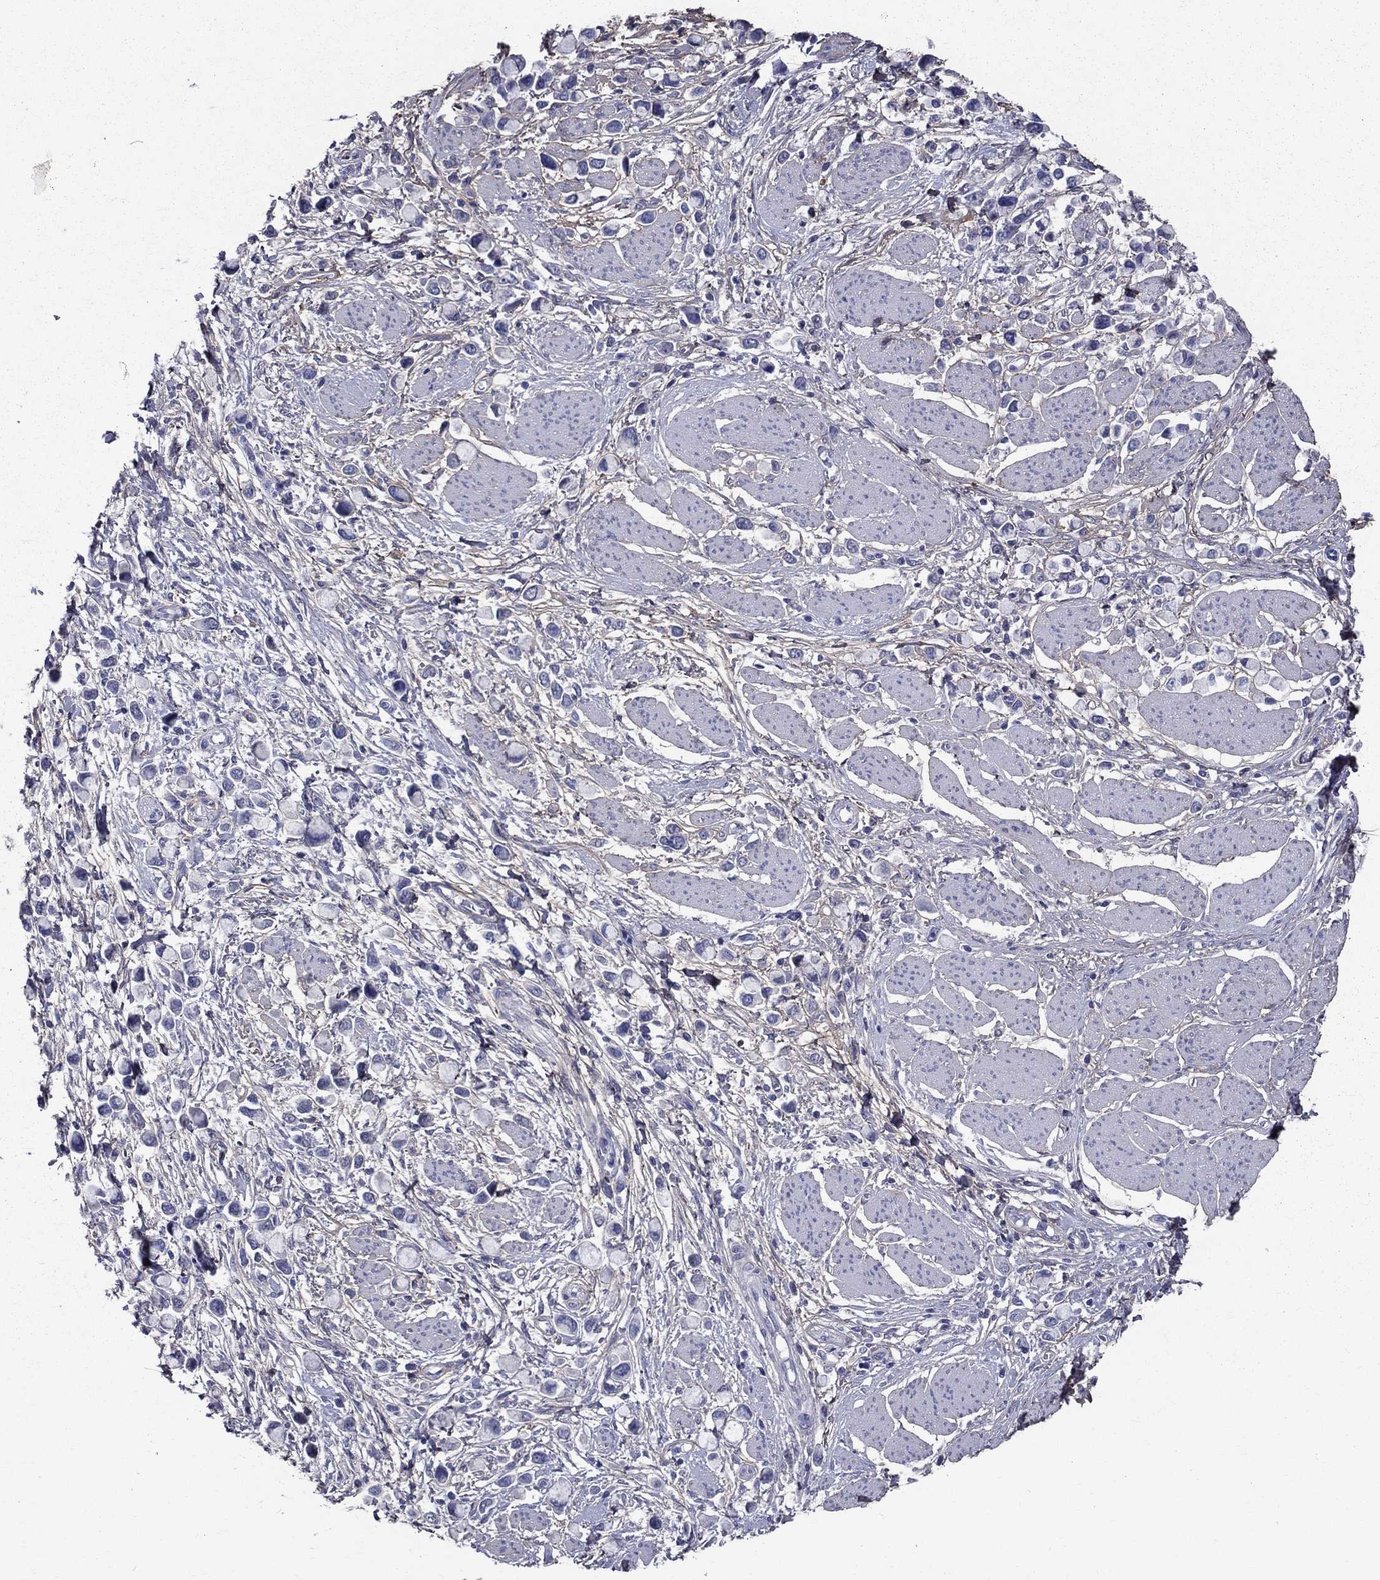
{"staining": {"intensity": "negative", "quantity": "none", "location": "none"}, "tissue": "stomach cancer", "cell_type": "Tumor cells", "image_type": "cancer", "snomed": [{"axis": "morphology", "description": "Adenocarcinoma, NOS"}, {"axis": "topography", "description": "Stomach"}], "caption": "Immunohistochemistry photomicrograph of stomach cancer stained for a protein (brown), which exhibits no staining in tumor cells.", "gene": "ANXA10", "patient": {"sex": "female", "age": 81}}